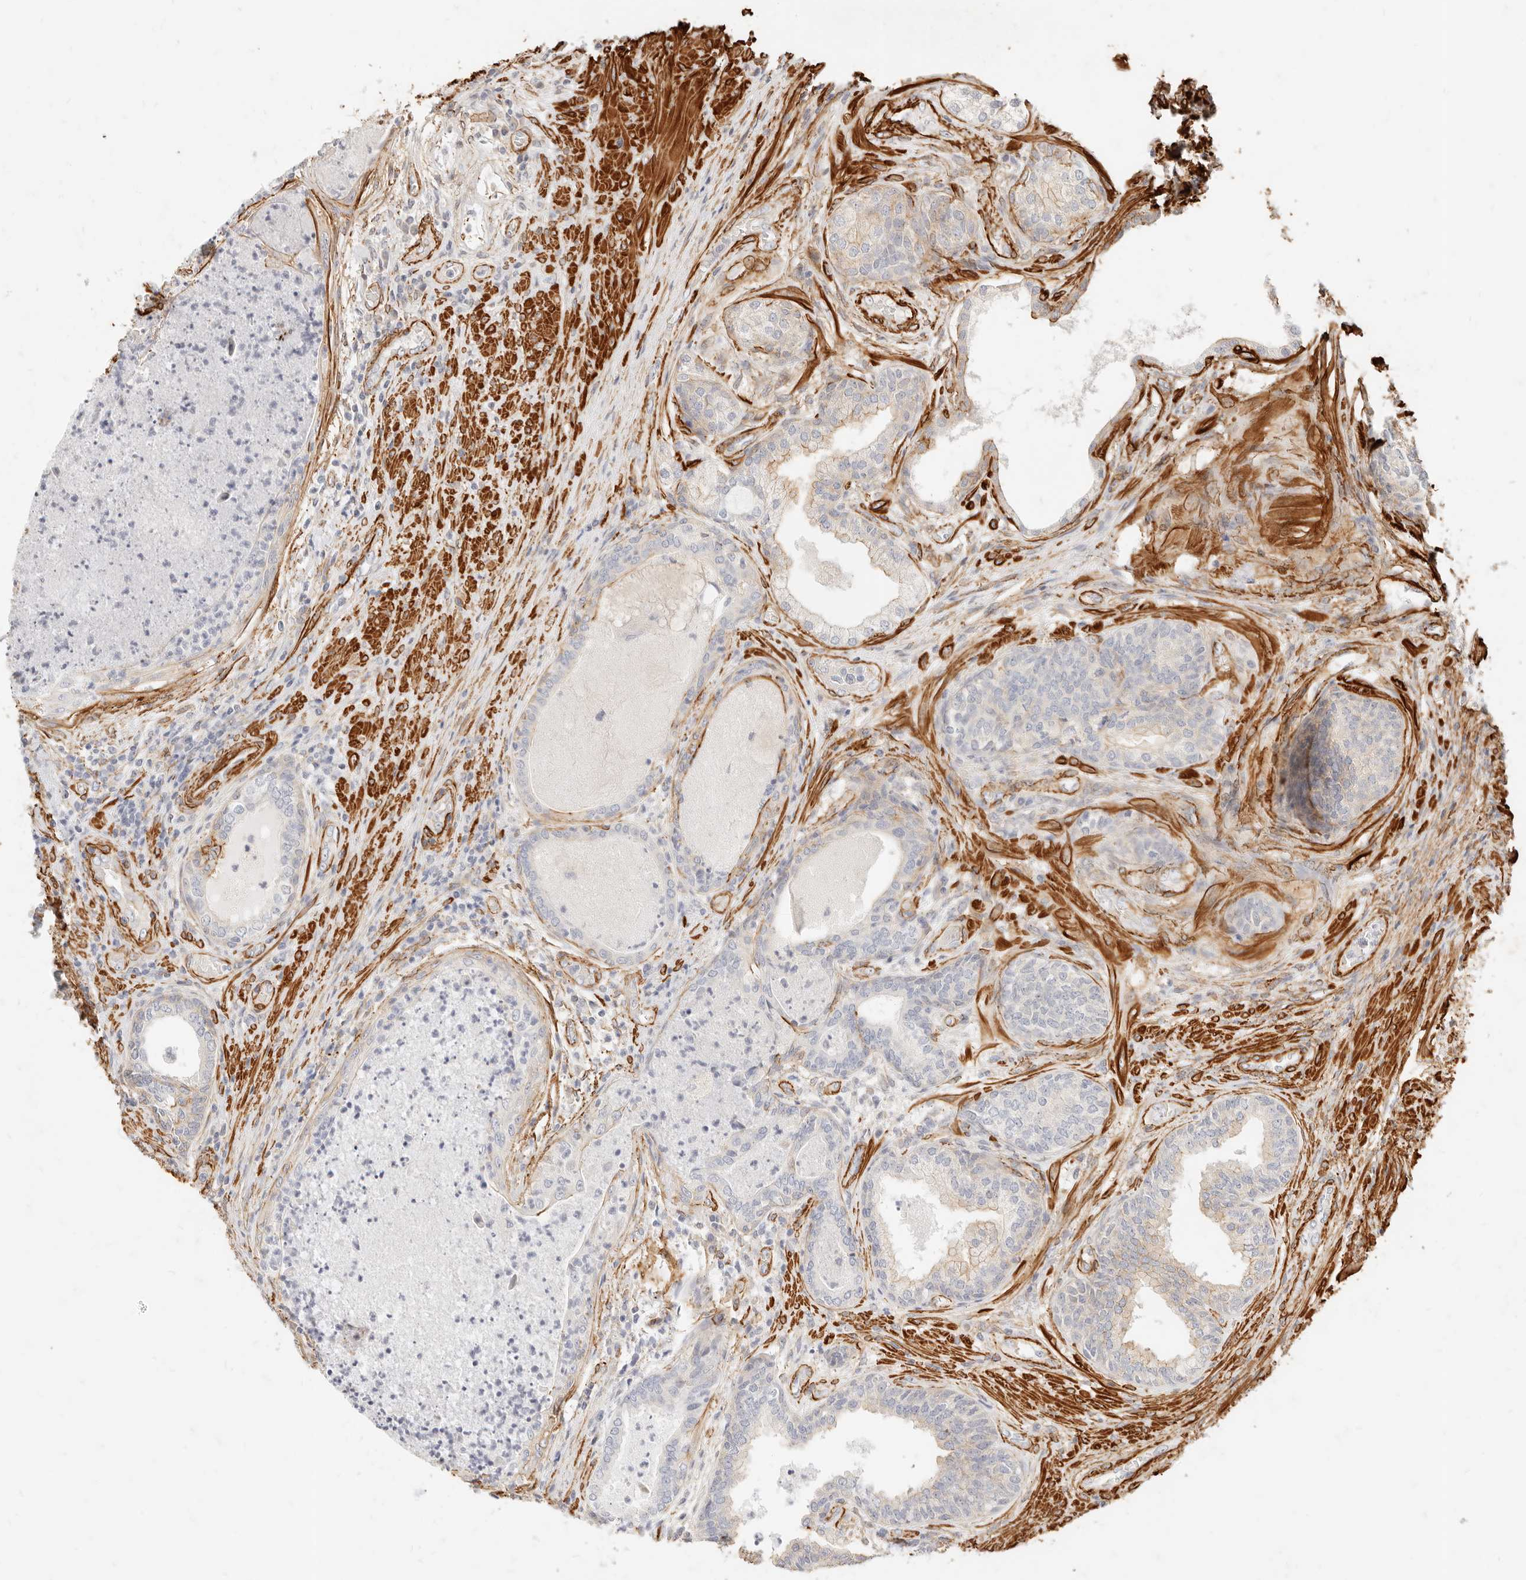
{"staining": {"intensity": "weak", "quantity": "<25%", "location": "cytoplasmic/membranous"}, "tissue": "prostate", "cell_type": "Glandular cells", "image_type": "normal", "snomed": [{"axis": "morphology", "description": "Normal tissue, NOS"}, {"axis": "topography", "description": "Prostate"}], "caption": "IHC of unremarkable prostate reveals no positivity in glandular cells.", "gene": "TMTC2", "patient": {"sex": "male", "age": 76}}